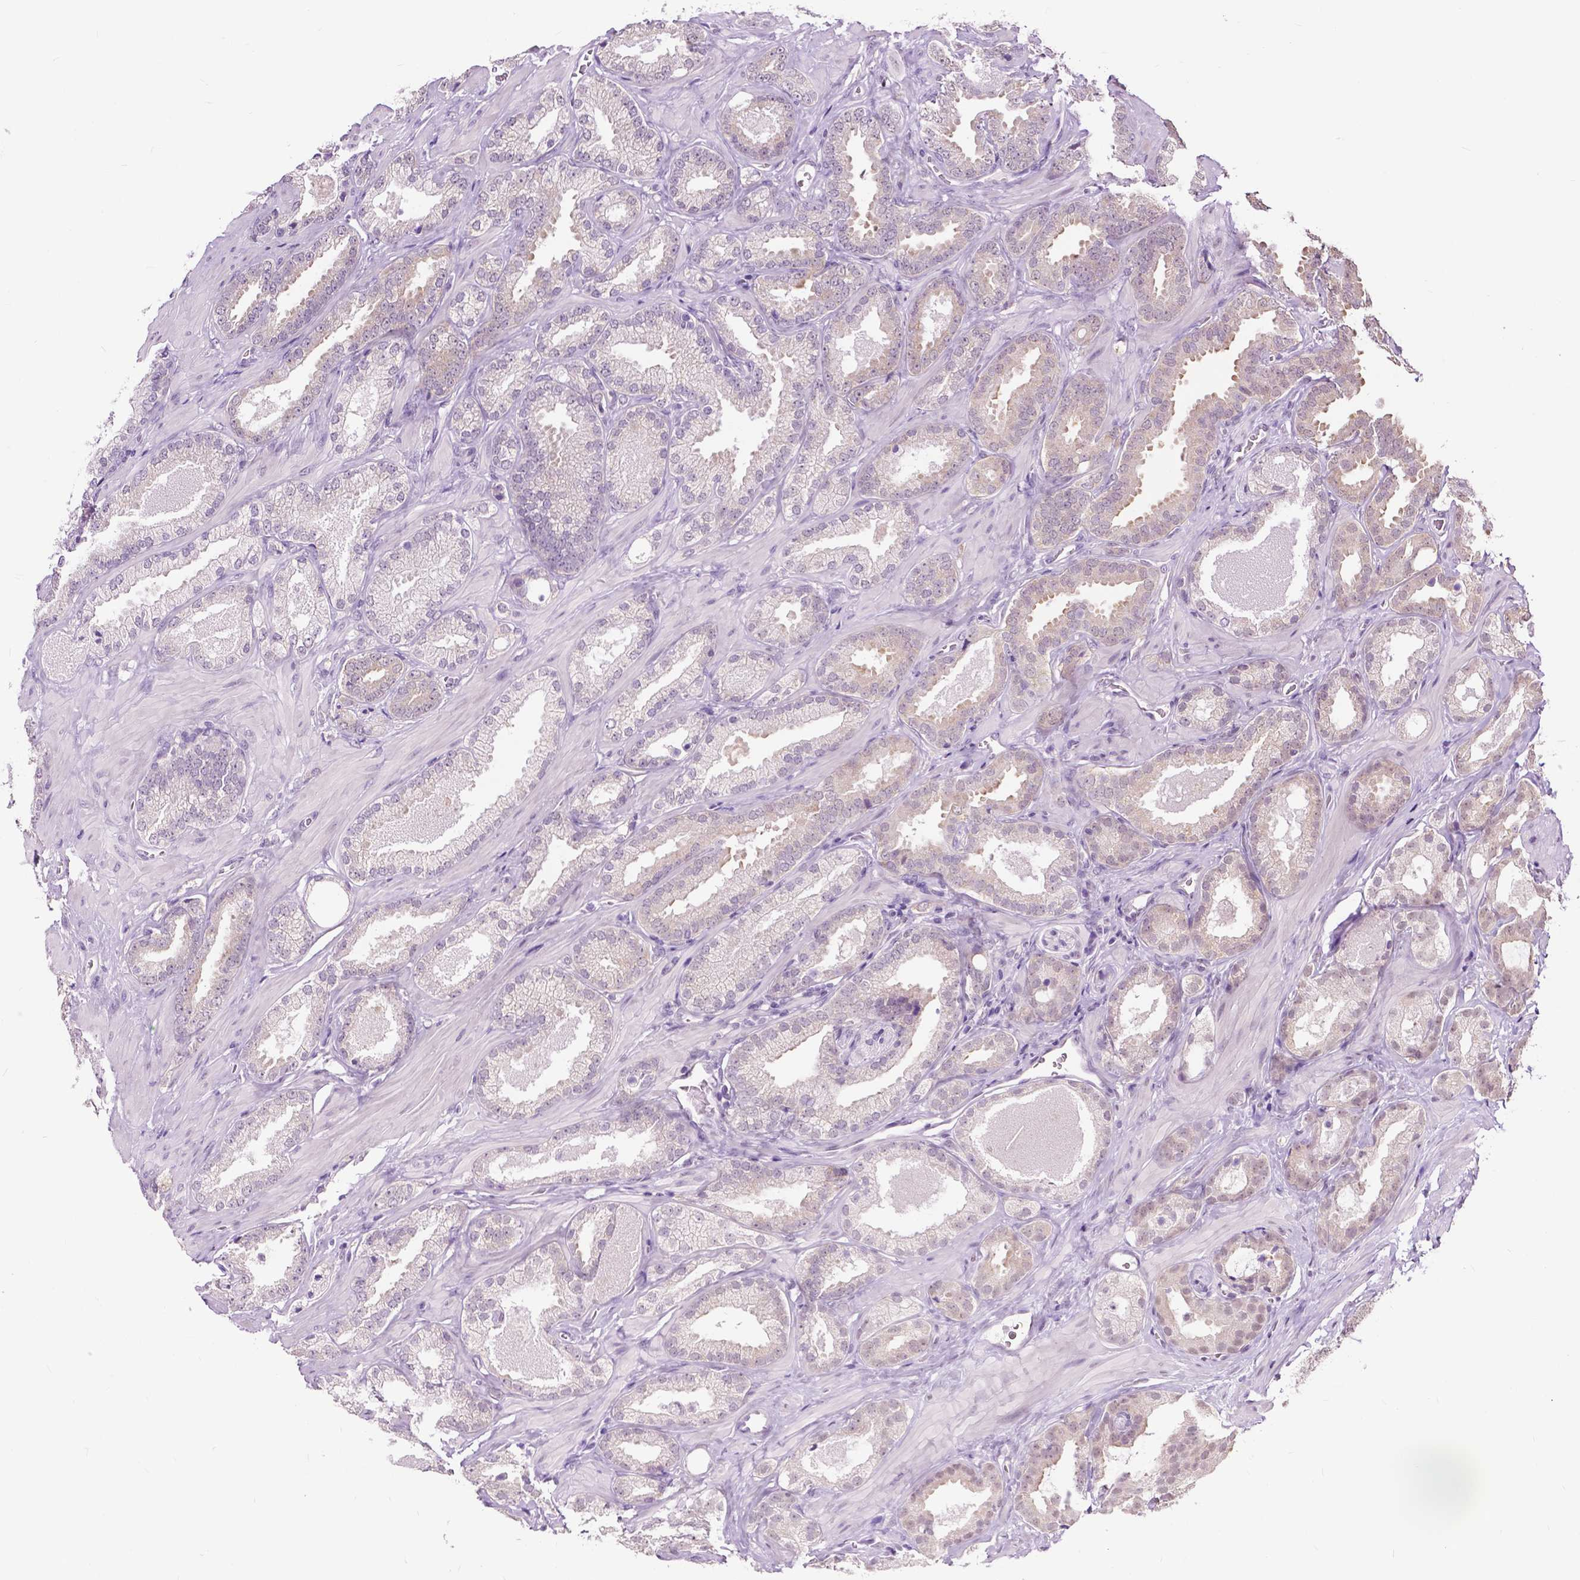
{"staining": {"intensity": "negative", "quantity": "none", "location": "none"}, "tissue": "prostate cancer", "cell_type": "Tumor cells", "image_type": "cancer", "snomed": [{"axis": "morphology", "description": "Adenocarcinoma, Low grade"}, {"axis": "topography", "description": "Prostate"}], "caption": "Image shows no protein expression in tumor cells of low-grade adenocarcinoma (prostate) tissue. (Immunohistochemistry, brightfield microscopy, high magnification).", "gene": "GPR37L1", "patient": {"sex": "male", "age": 62}}